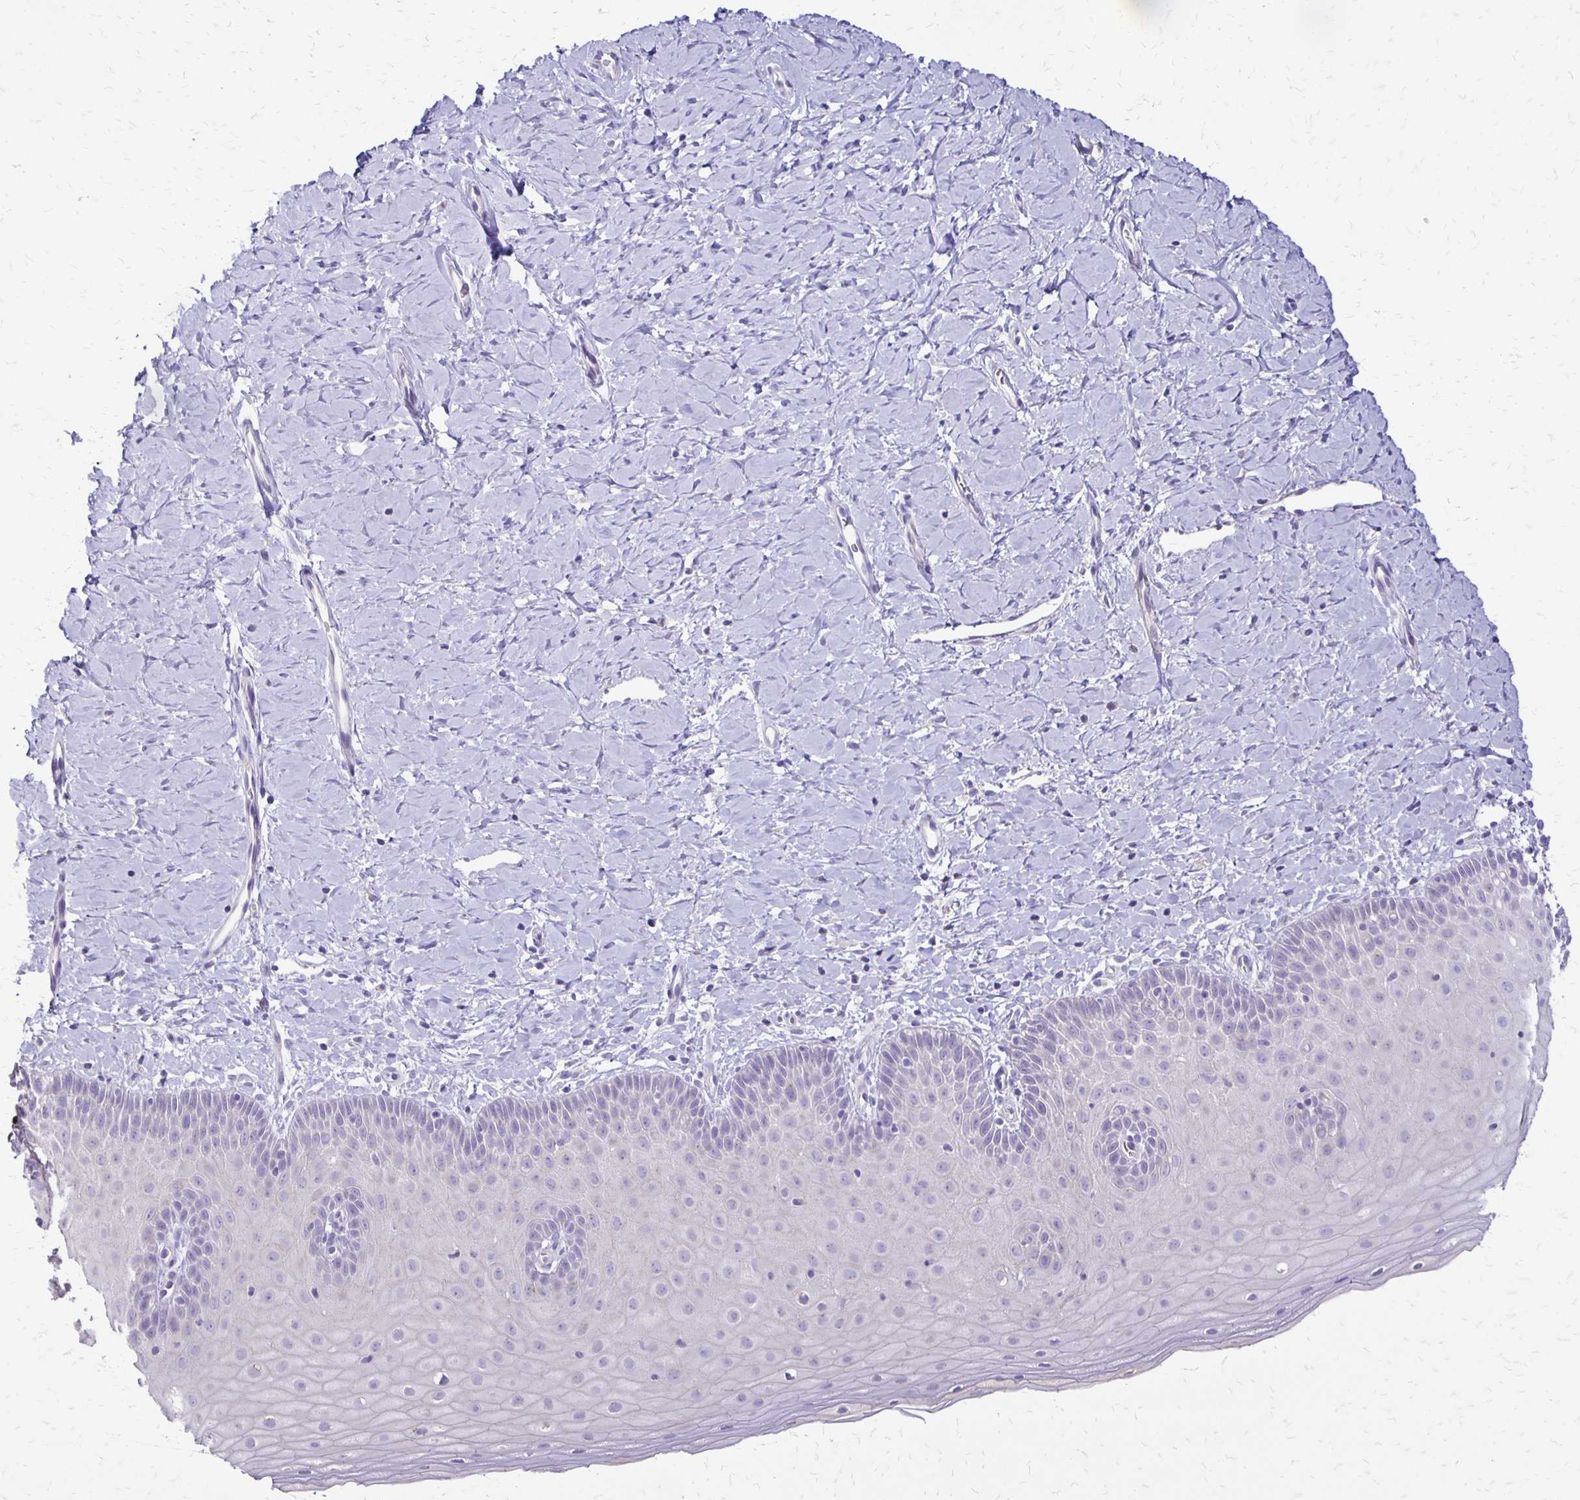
{"staining": {"intensity": "negative", "quantity": "none", "location": "none"}, "tissue": "cervix", "cell_type": "Glandular cells", "image_type": "normal", "snomed": [{"axis": "morphology", "description": "Normal tissue, NOS"}, {"axis": "topography", "description": "Cervix"}], "caption": "Immunohistochemical staining of benign human cervix exhibits no significant positivity in glandular cells. The staining is performed using DAB brown chromogen with nuclei counter-stained in using hematoxylin.", "gene": "ALPG", "patient": {"sex": "female", "age": 37}}